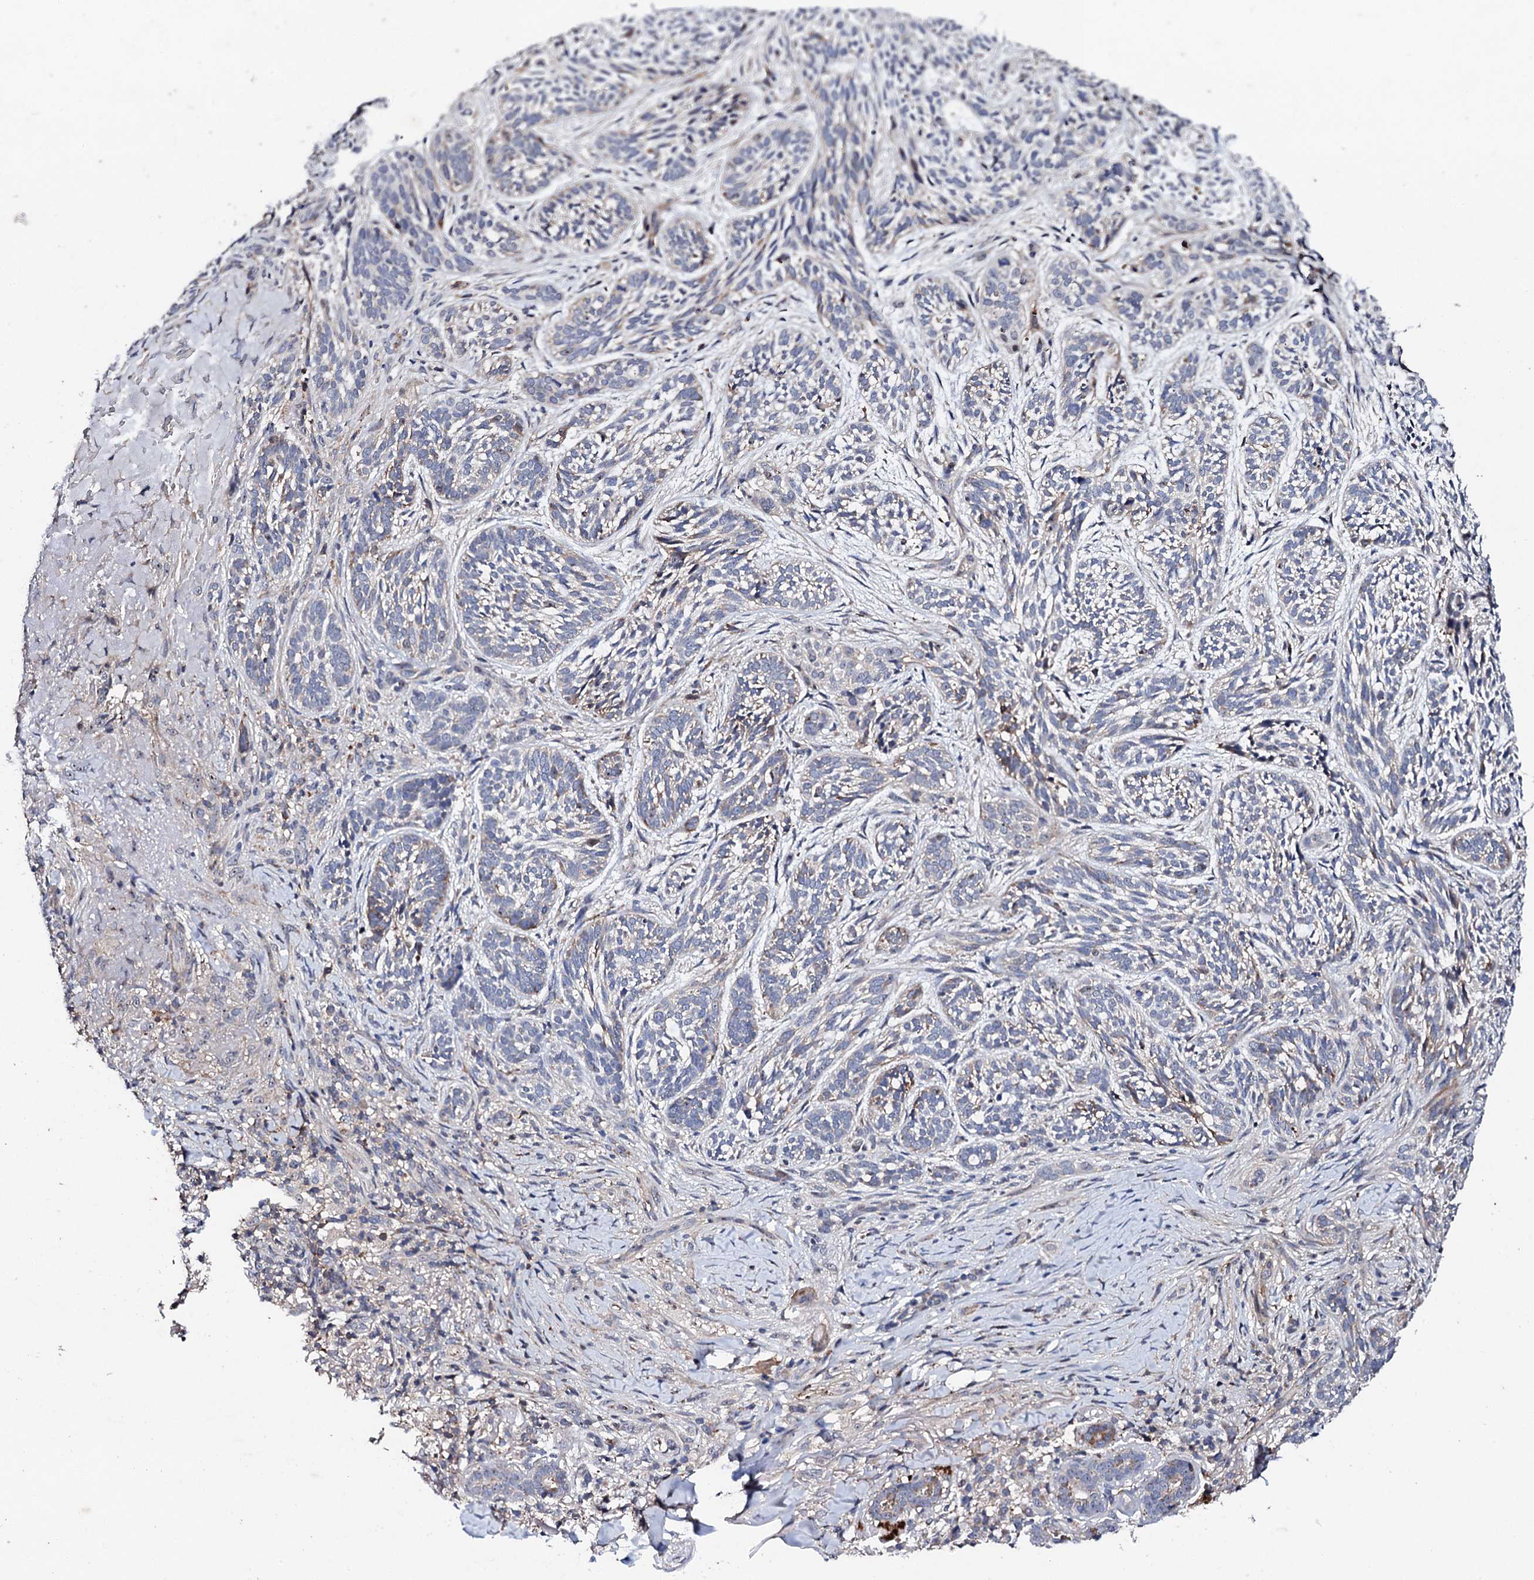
{"staining": {"intensity": "negative", "quantity": "none", "location": "none"}, "tissue": "skin cancer", "cell_type": "Tumor cells", "image_type": "cancer", "snomed": [{"axis": "morphology", "description": "Basal cell carcinoma"}, {"axis": "topography", "description": "Skin"}], "caption": "This is a micrograph of immunohistochemistry staining of skin cancer (basal cell carcinoma), which shows no expression in tumor cells.", "gene": "GTPBP4", "patient": {"sex": "male", "age": 71}}